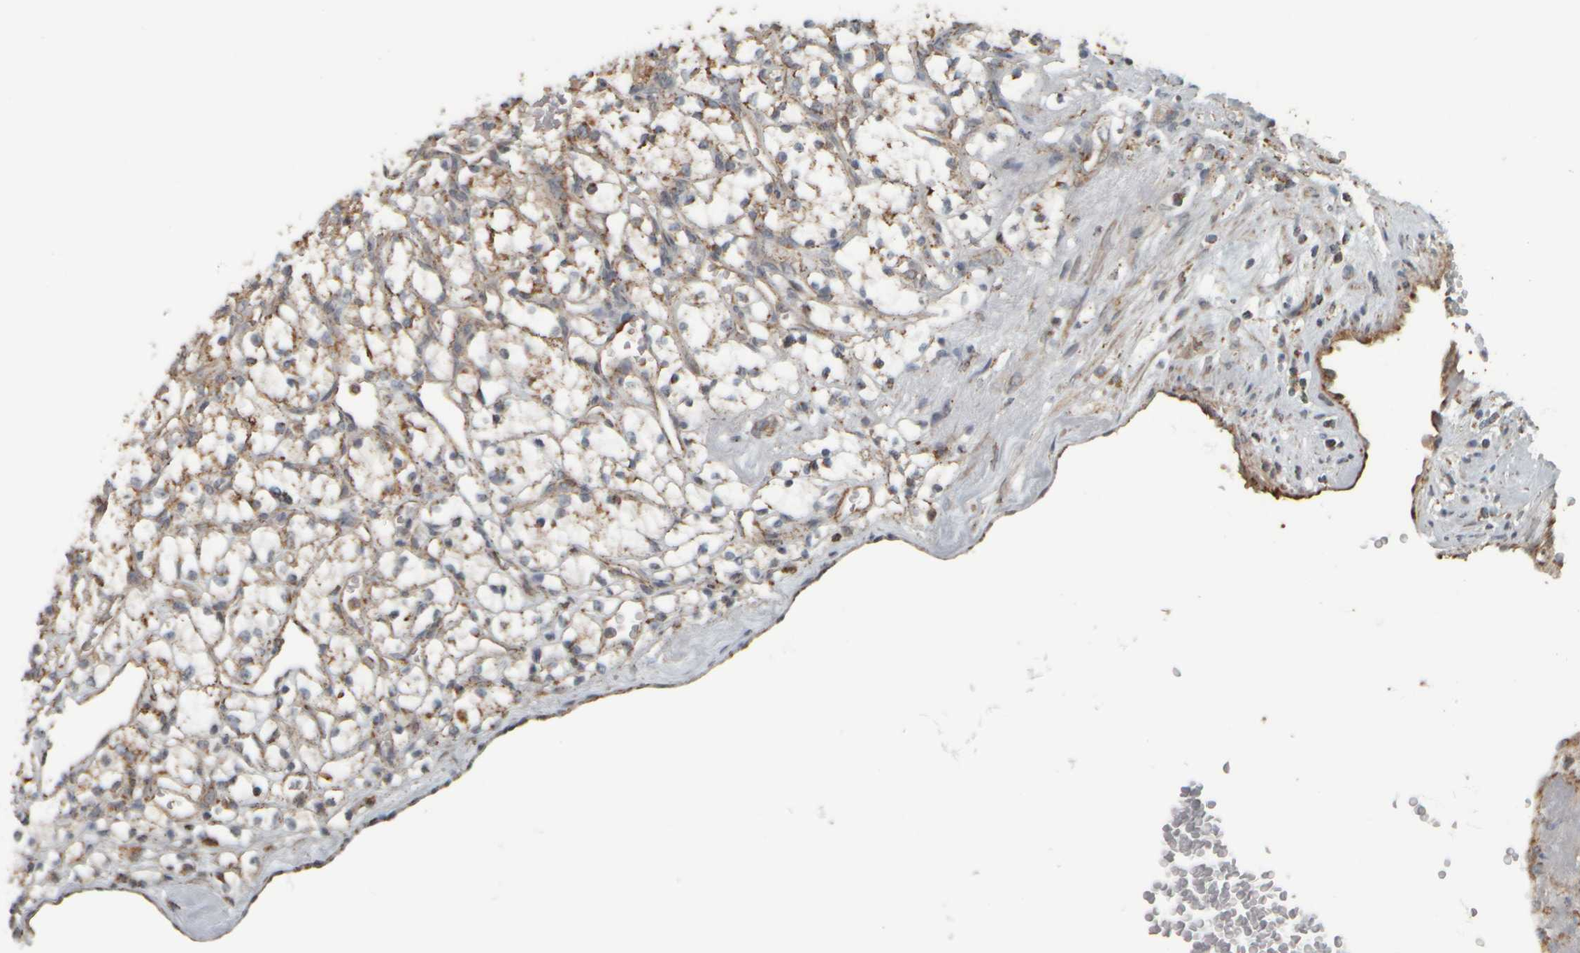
{"staining": {"intensity": "weak", "quantity": ">75%", "location": "cytoplasmic/membranous"}, "tissue": "renal cancer", "cell_type": "Tumor cells", "image_type": "cancer", "snomed": [{"axis": "morphology", "description": "Adenocarcinoma, NOS"}, {"axis": "topography", "description": "Kidney"}], "caption": "The photomicrograph displays immunohistochemical staining of adenocarcinoma (renal). There is weak cytoplasmic/membranous expression is present in about >75% of tumor cells.", "gene": "APBB2", "patient": {"sex": "female", "age": 69}}